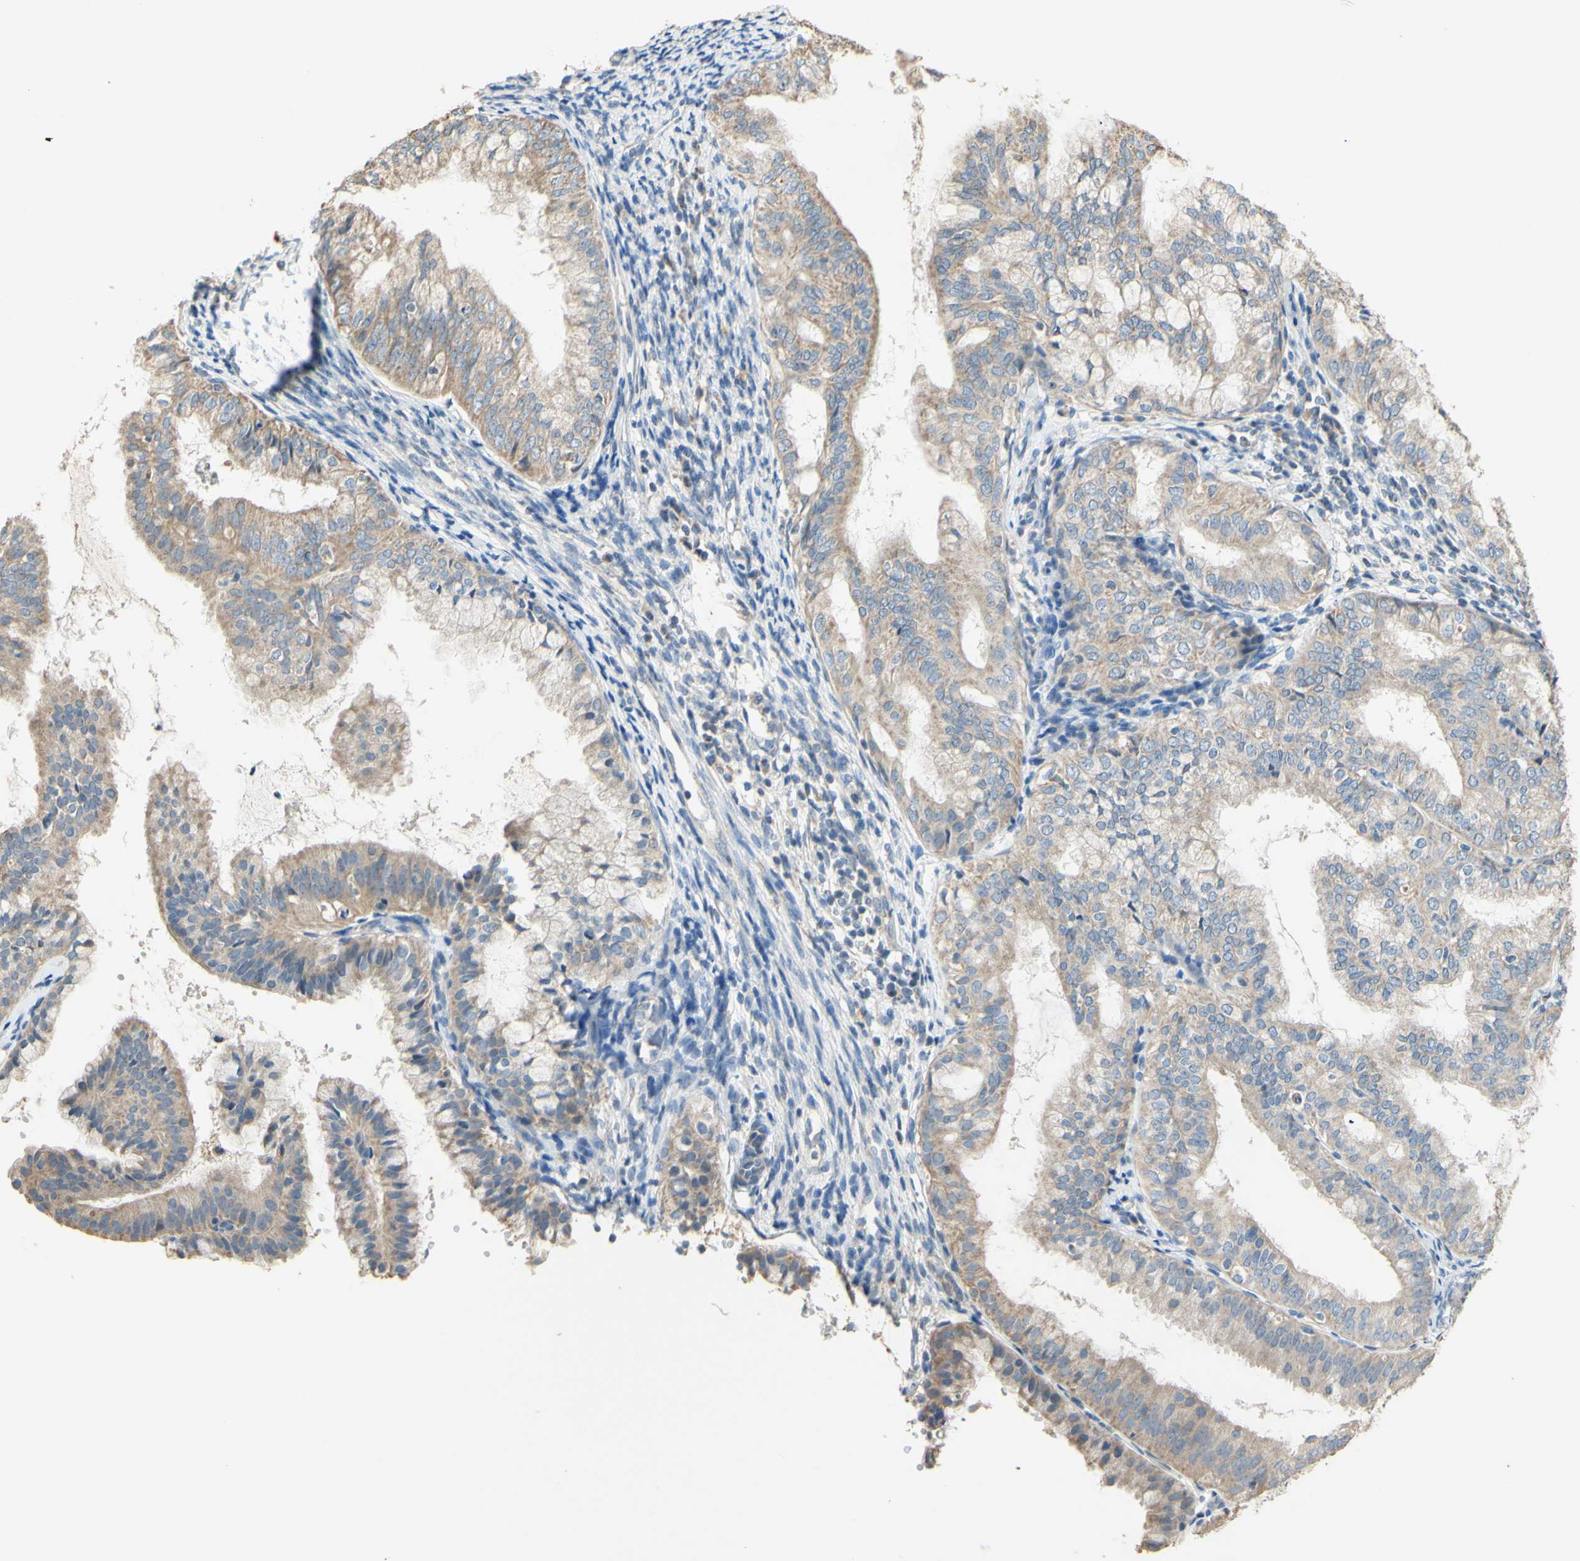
{"staining": {"intensity": "weak", "quantity": "25%-75%", "location": "cytoplasmic/membranous"}, "tissue": "endometrial cancer", "cell_type": "Tumor cells", "image_type": "cancer", "snomed": [{"axis": "morphology", "description": "Adenocarcinoma, NOS"}, {"axis": "topography", "description": "Endometrium"}], "caption": "Endometrial adenocarcinoma stained for a protein demonstrates weak cytoplasmic/membranous positivity in tumor cells. The staining is performed using DAB (3,3'-diaminobenzidine) brown chromogen to label protein expression. The nuclei are counter-stained blue using hematoxylin.", "gene": "PTGIS", "patient": {"sex": "female", "age": 63}}